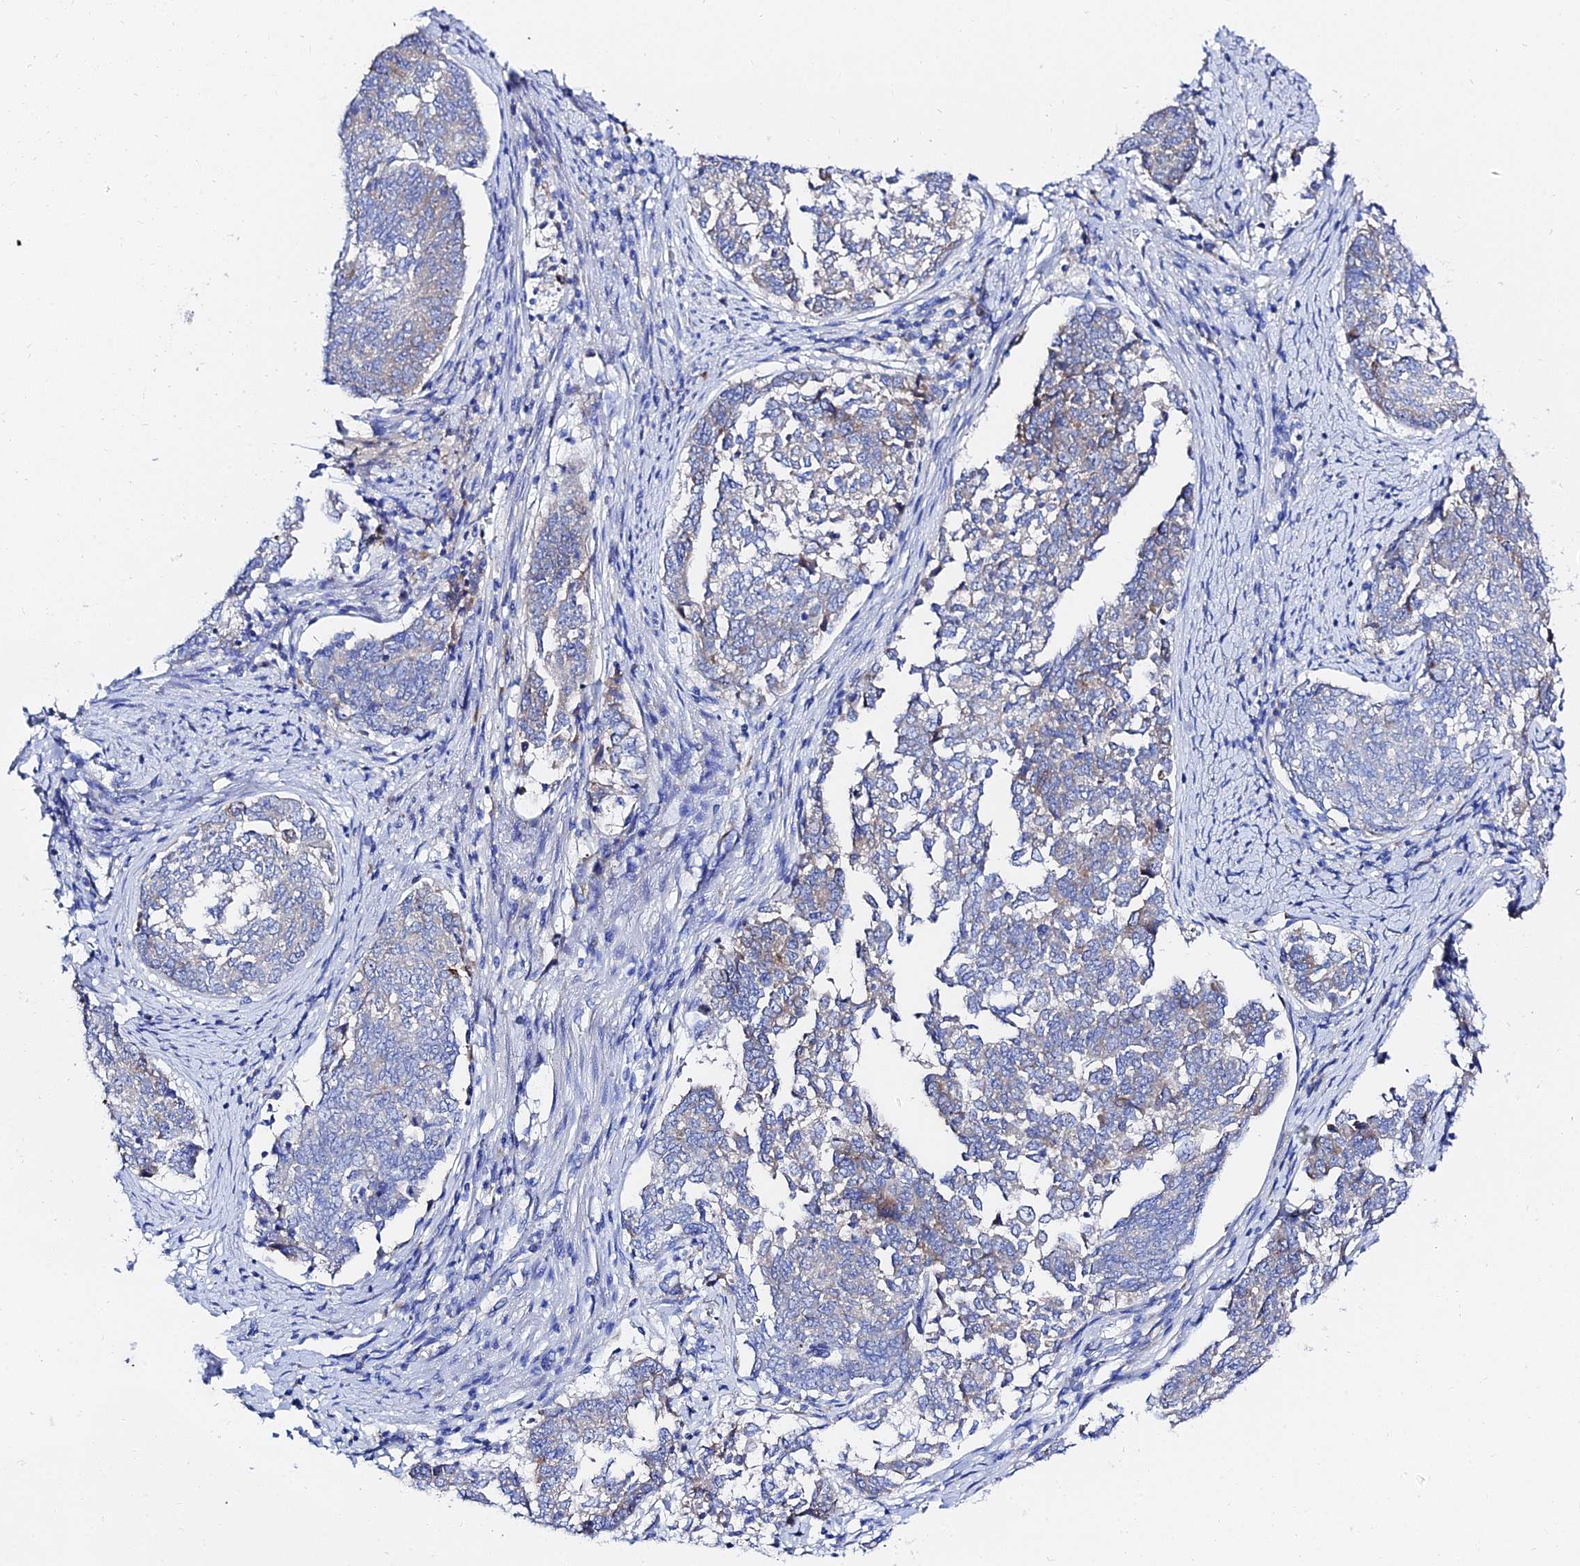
{"staining": {"intensity": "weak", "quantity": "<25%", "location": "cytoplasmic/membranous"}, "tissue": "endometrial cancer", "cell_type": "Tumor cells", "image_type": "cancer", "snomed": [{"axis": "morphology", "description": "Adenocarcinoma, NOS"}, {"axis": "topography", "description": "Endometrium"}], "caption": "There is no significant positivity in tumor cells of endometrial adenocarcinoma.", "gene": "PTTG1", "patient": {"sex": "female", "age": 80}}